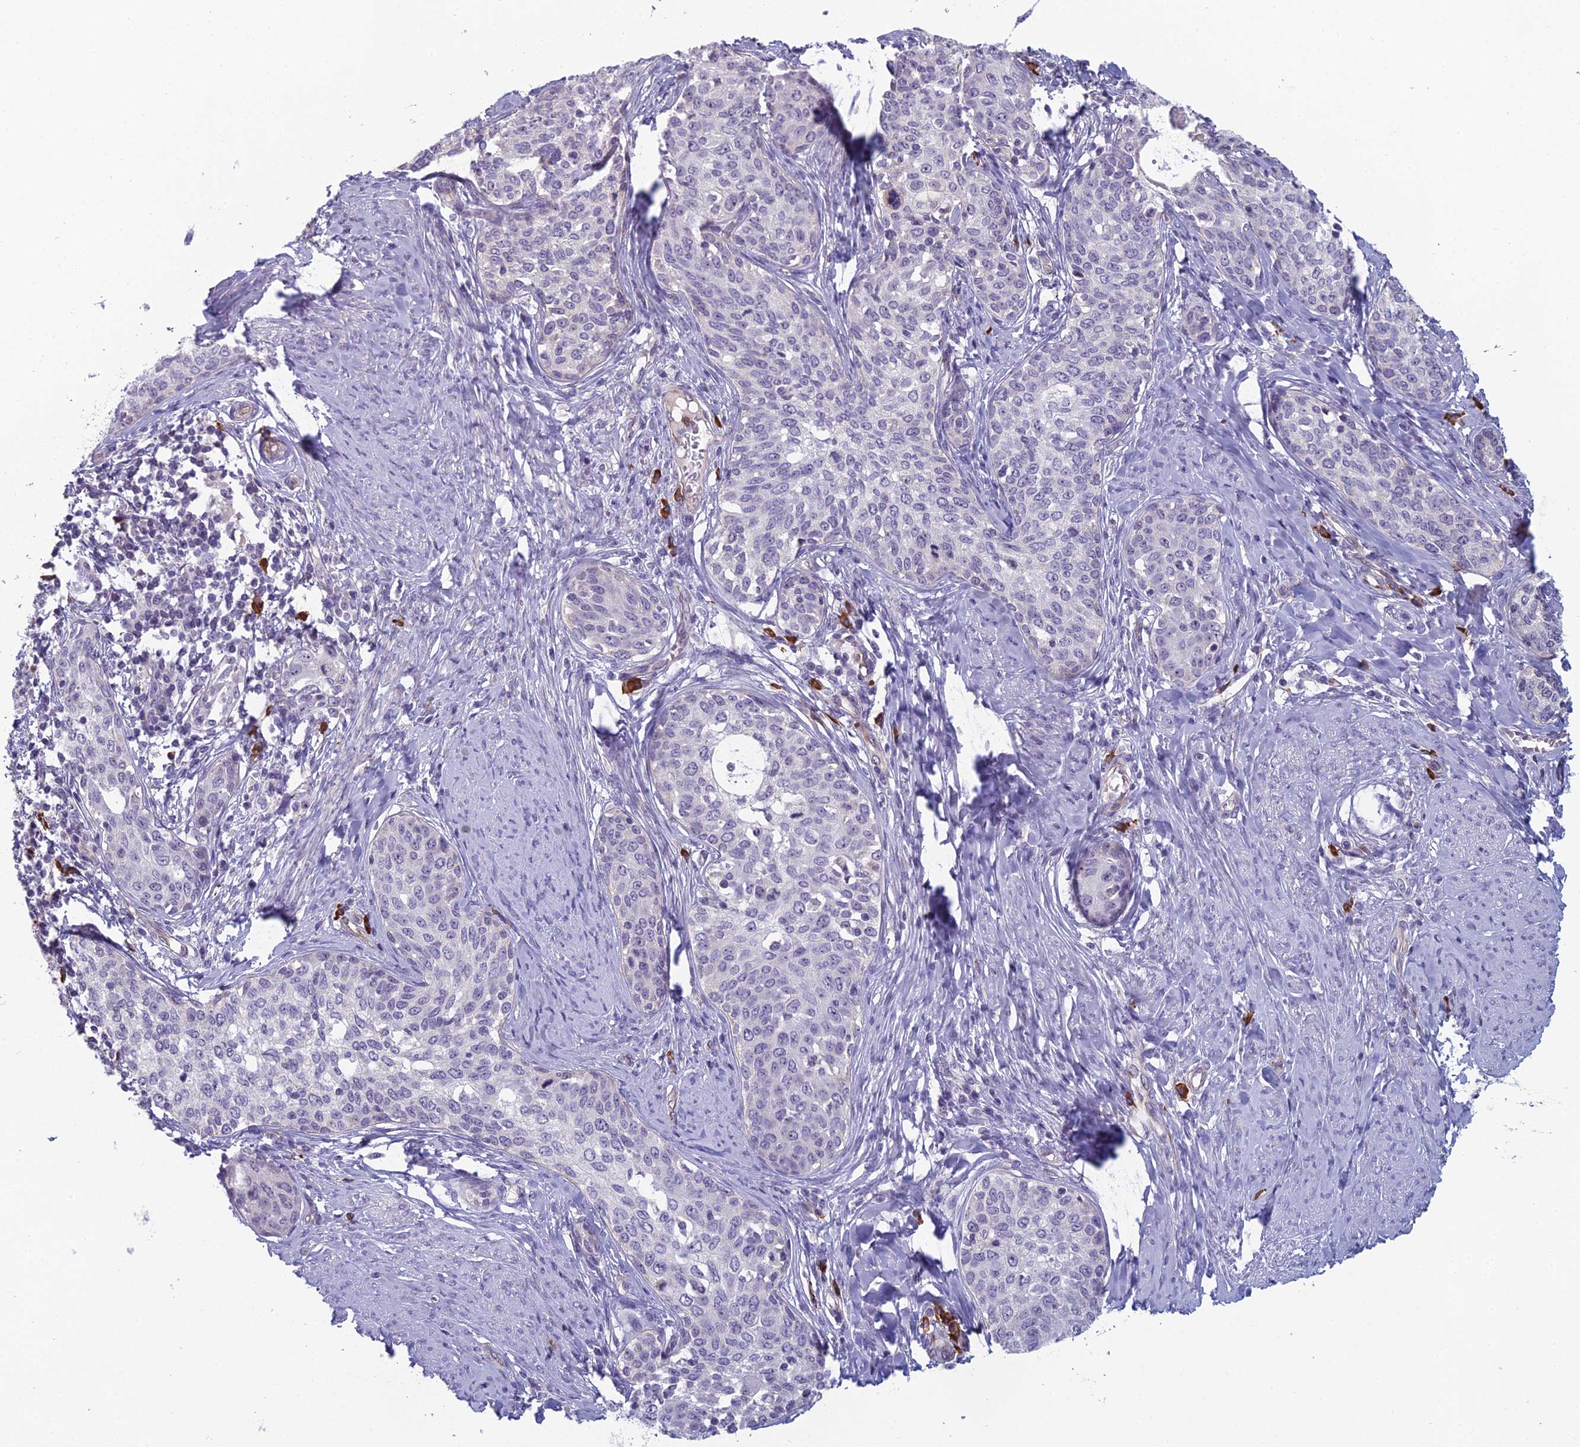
{"staining": {"intensity": "negative", "quantity": "none", "location": "none"}, "tissue": "cervical cancer", "cell_type": "Tumor cells", "image_type": "cancer", "snomed": [{"axis": "morphology", "description": "Squamous cell carcinoma, NOS"}, {"axis": "morphology", "description": "Adenocarcinoma, NOS"}, {"axis": "topography", "description": "Cervix"}], "caption": "Immunohistochemical staining of cervical cancer shows no significant expression in tumor cells. (IHC, brightfield microscopy, high magnification).", "gene": "NOC2L", "patient": {"sex": "female", "age": 52}}